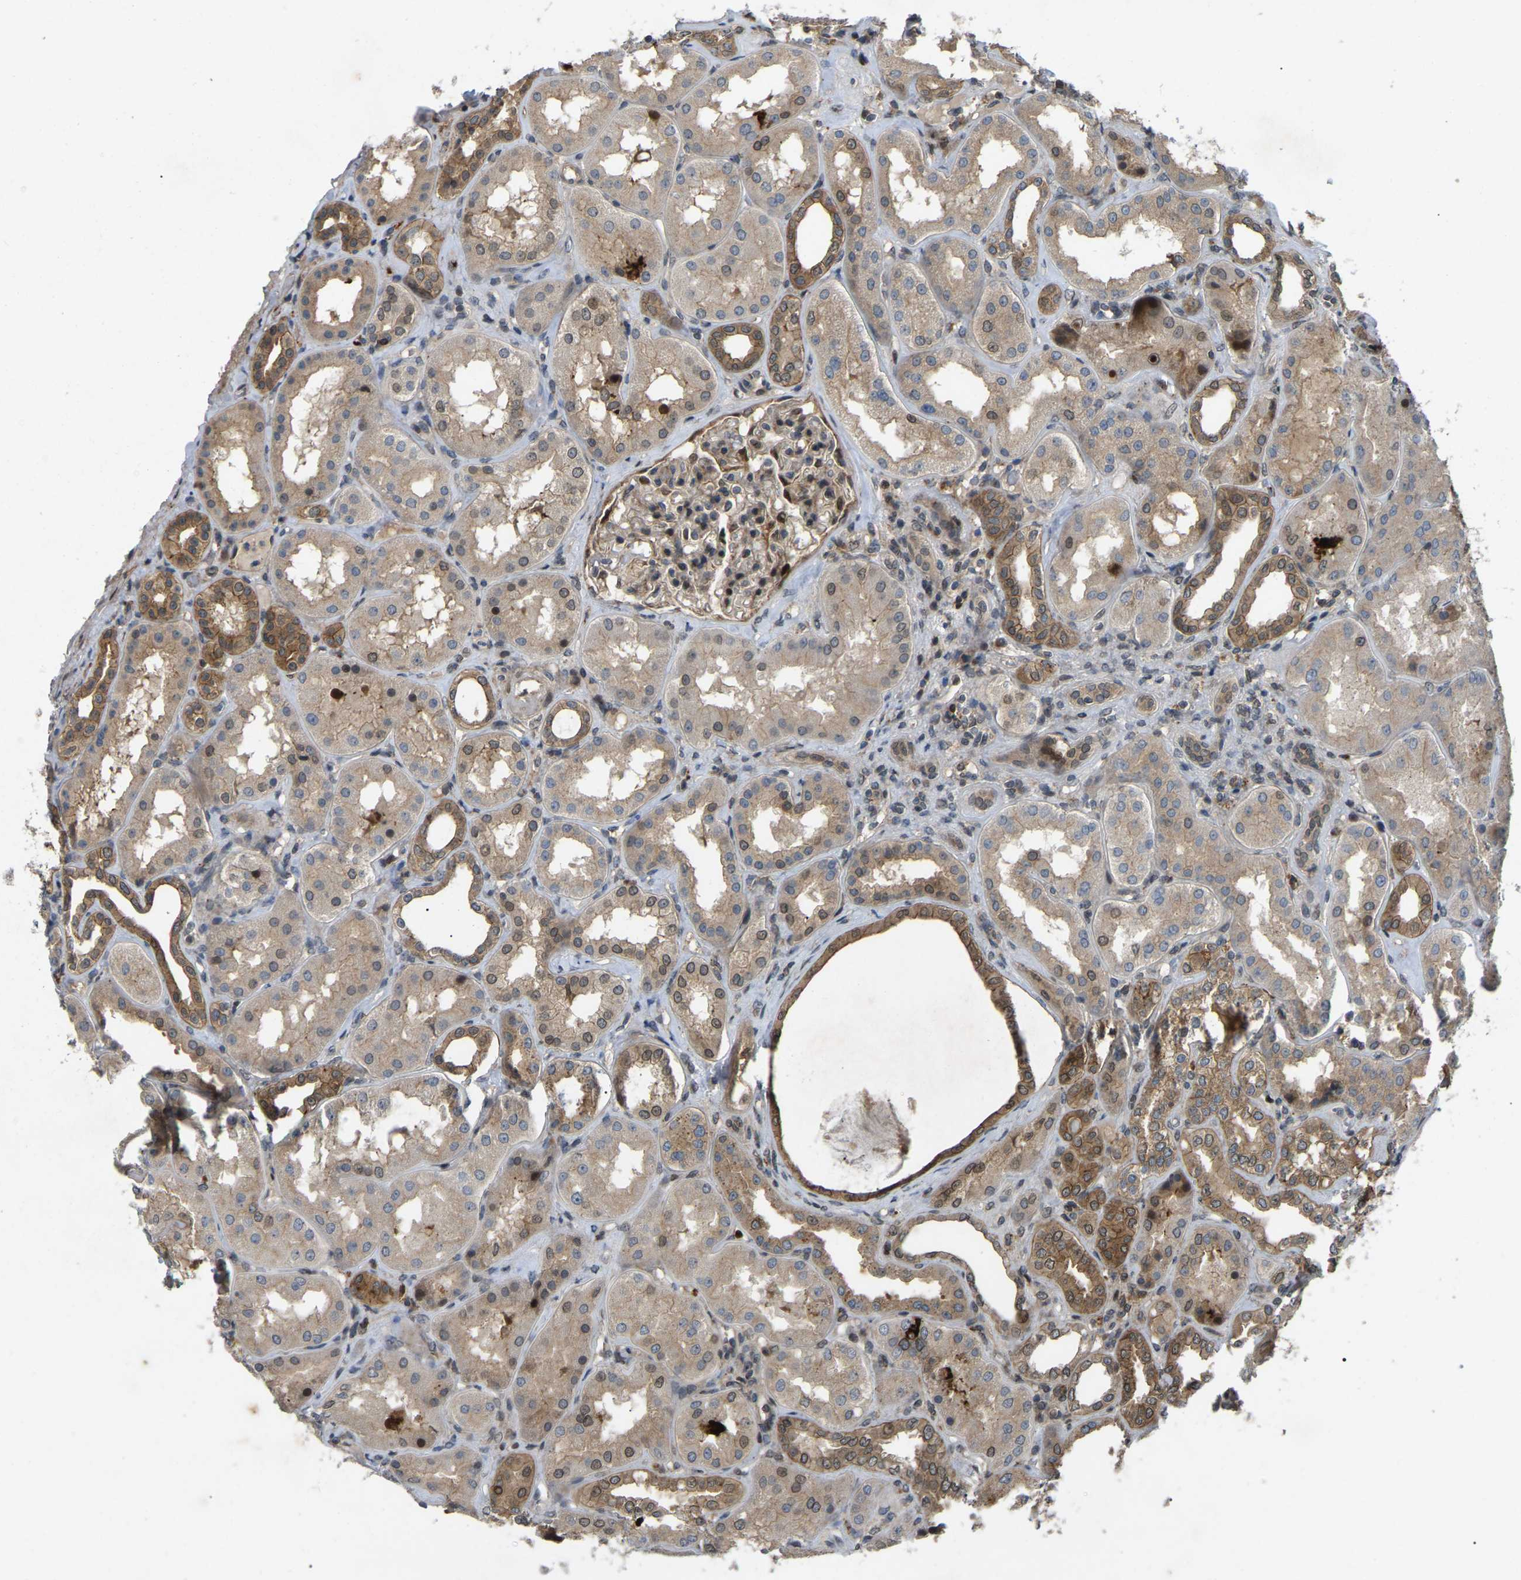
{"staining": {"intensity": "moderate", "quantity": "25%-75%", "location": "cytoplasmic/membranous,nuclear"}, "tissue": "kidney", "cell_type": "Cells in glomeruli", "image_type": "normal", "snomed": [{"axis": "morphology", "description": "Normal tissue, NOS"}, {"axis": "topography", "description": "Kidney"}], "caption": "Kidney stained for a protein demonstrates moderate cytoplasmic/membranous,nuclear positivity in cells in glomeruli. (Brightfield microscopy of DAB IHC at high magnification).", "gene": "KIAA1549", "patient": {"sex": "female", "age": 56}}